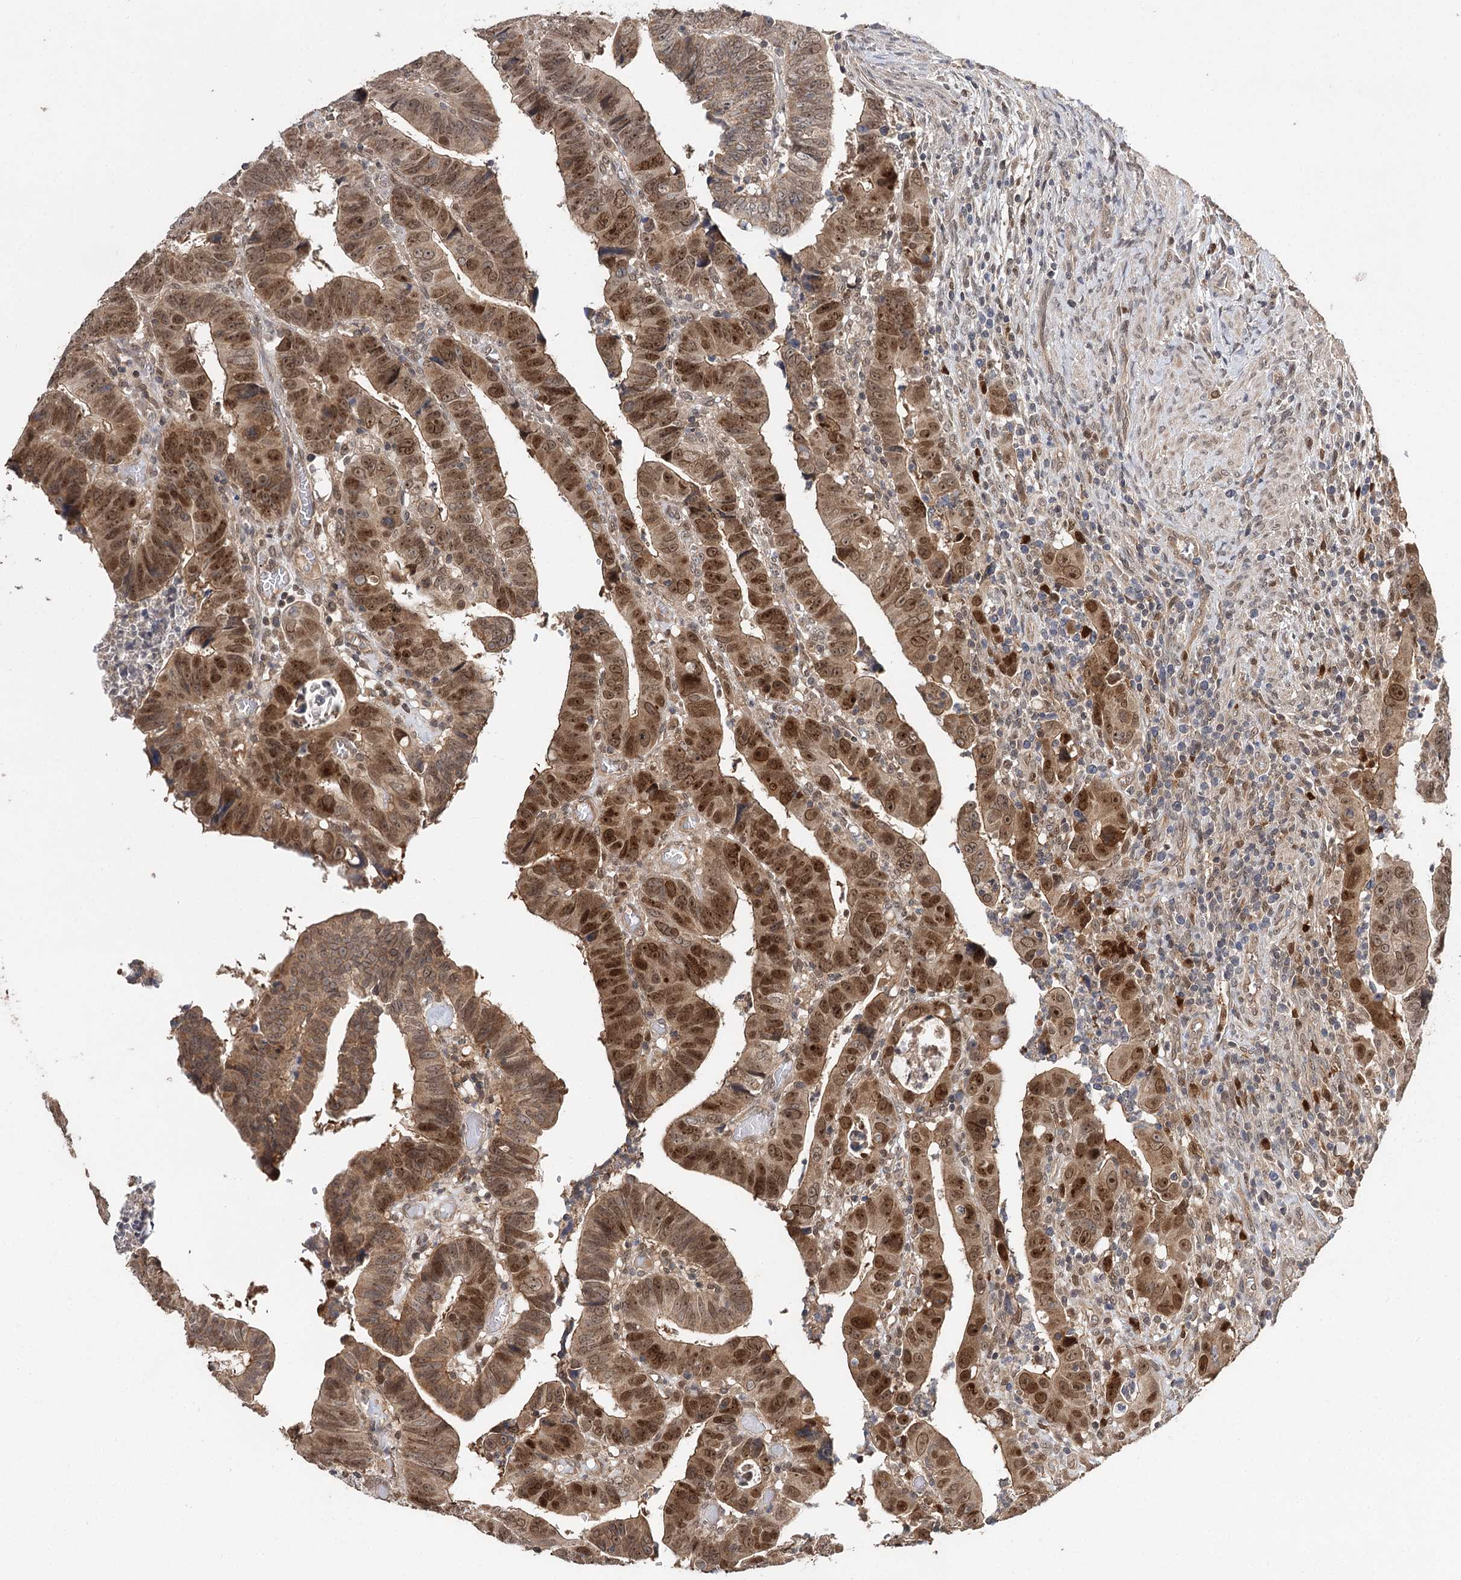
{"staining": {"intensity": "moderate", "quantity": ">75%", "location": "cytoplasmic/membranous,nuclear"}, "tissue": "colorectal cancer", "cell_type": "Tumor cells", "image_type": "cancer", "snomed": [{"axis": "morphology", "description": "Normal tissue, NOS"}, {"axis": "morphology", "description": "Adenocarcinoma, NOS"}, {"axis": "topography", "description": "Rectum"}], "caption": "Colorectal adenocarcinoma stained with a protein marker shows moderate staining in tumor cells.", "gene": "NOPCHAP1", "patient": {"sex": "female", "age": 65}}